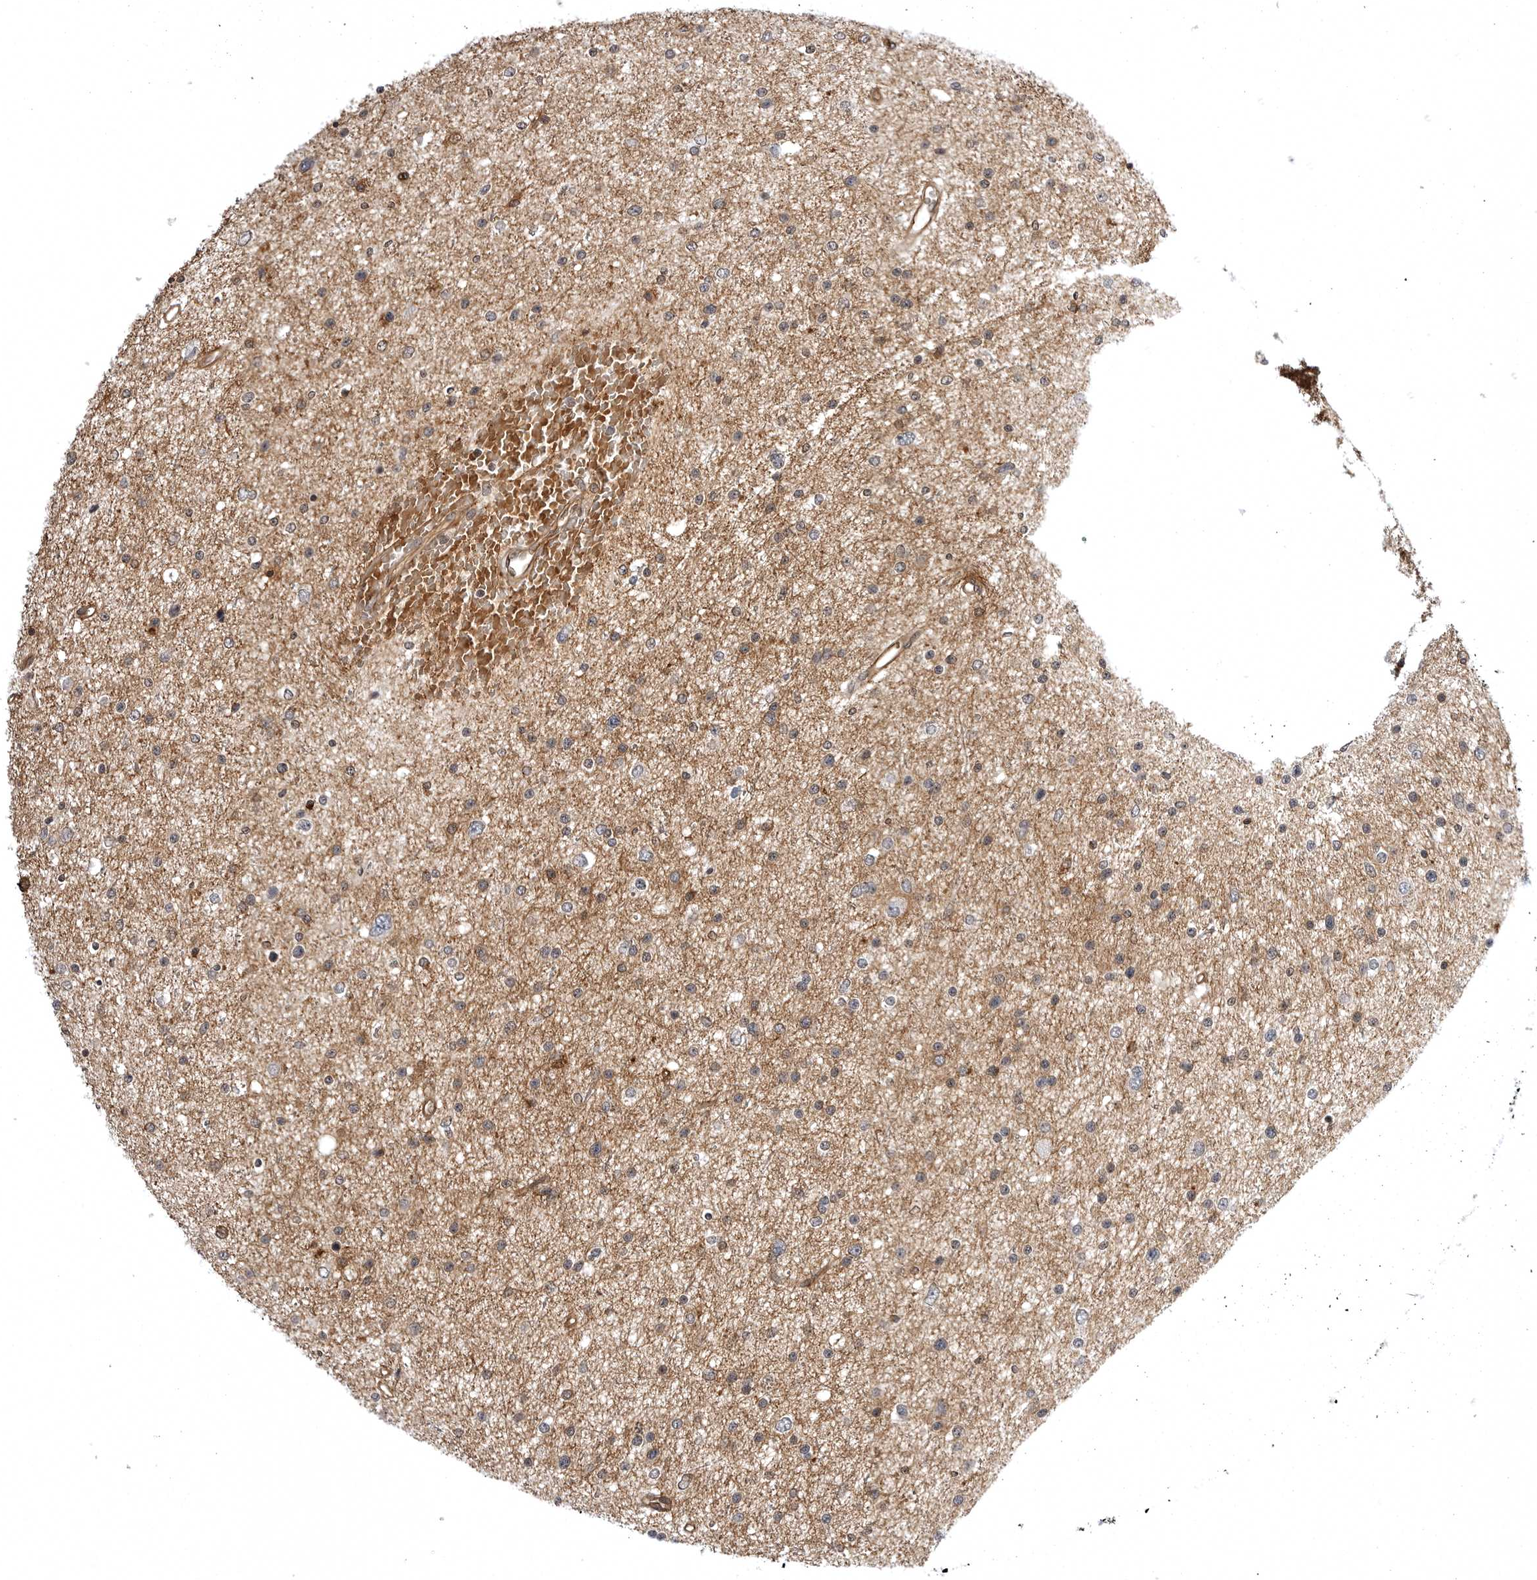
{"staining": {"intensity": "weak", "quantity": "25%-75%", "location": "cytoplasmic/membranous"}, "tissue": "glioma", "cell_type": "Tumor cells", "image_type": "cancer", "snomed": [{"axis": "morphology", "description": "Glioma, malignant, Low grade"}, {"axis": "topography", "description": "Brain"}], "caption": "Glioma stained with a brown dye demonstrates weak cytoplasmic/membranous positive staining in about 25%-75% of tumor cells.", "gene": "ARL5A", "patient": {"sex": "female", "age": 37}}